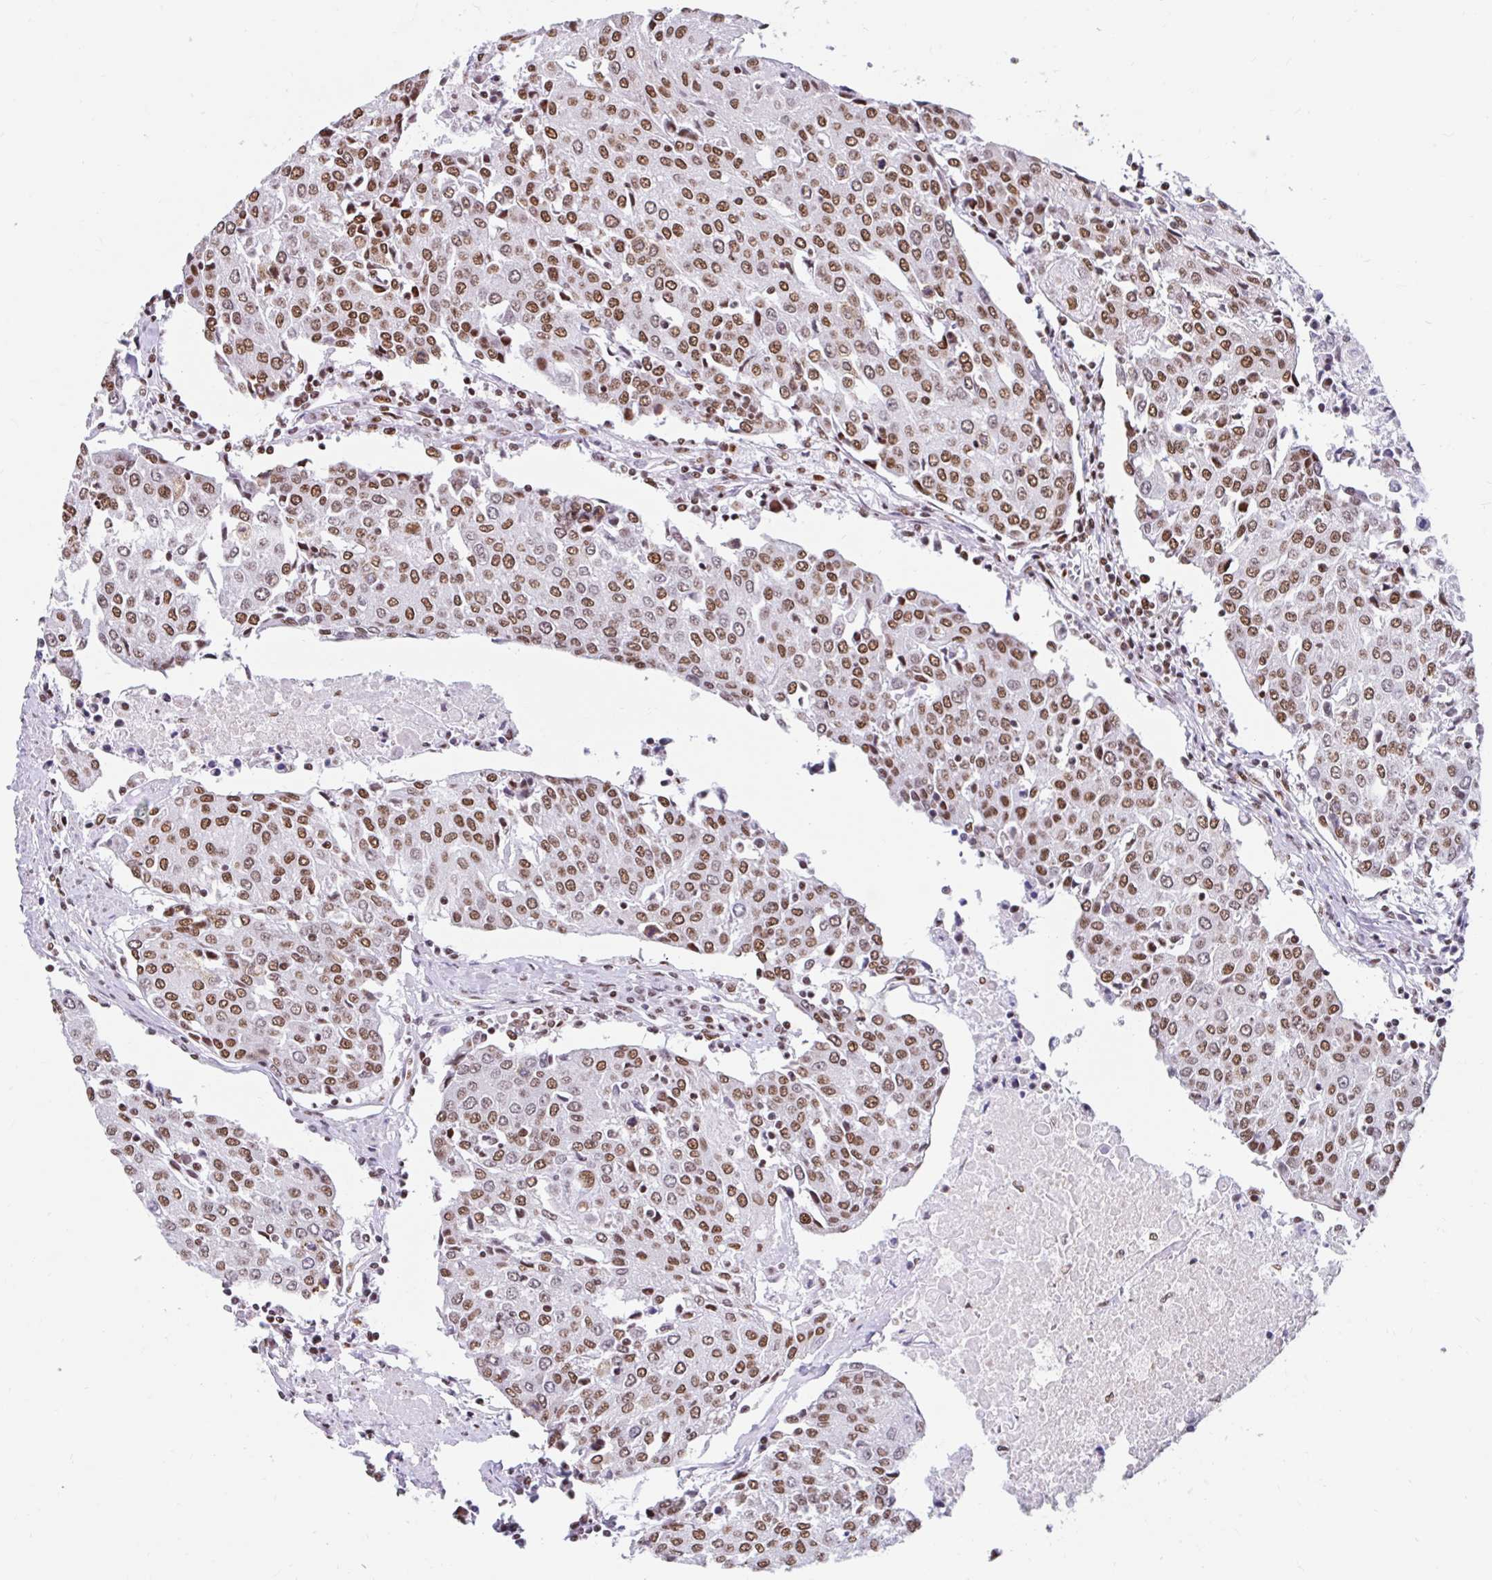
{"staining": {"intensity": "moderate", "quantity": ">75%", "location": "nuclear"}, "tissue": "urothelial cancer", "cell_type": "Tumor cells", "image_type": "cancer", "snomed": [{"axis": "morphology", "description": "Urothelial carcinoma, High grade"}, {"axis": "topography", "description": "Urinary bladder"}], "caption": "Urothelial cancer stained with a brown dye shows moderate nuclear positive staining in about >75% of tumor cells.", "gene": "KHDRBS1", "patient": {"sex": "female", "age": 85}}